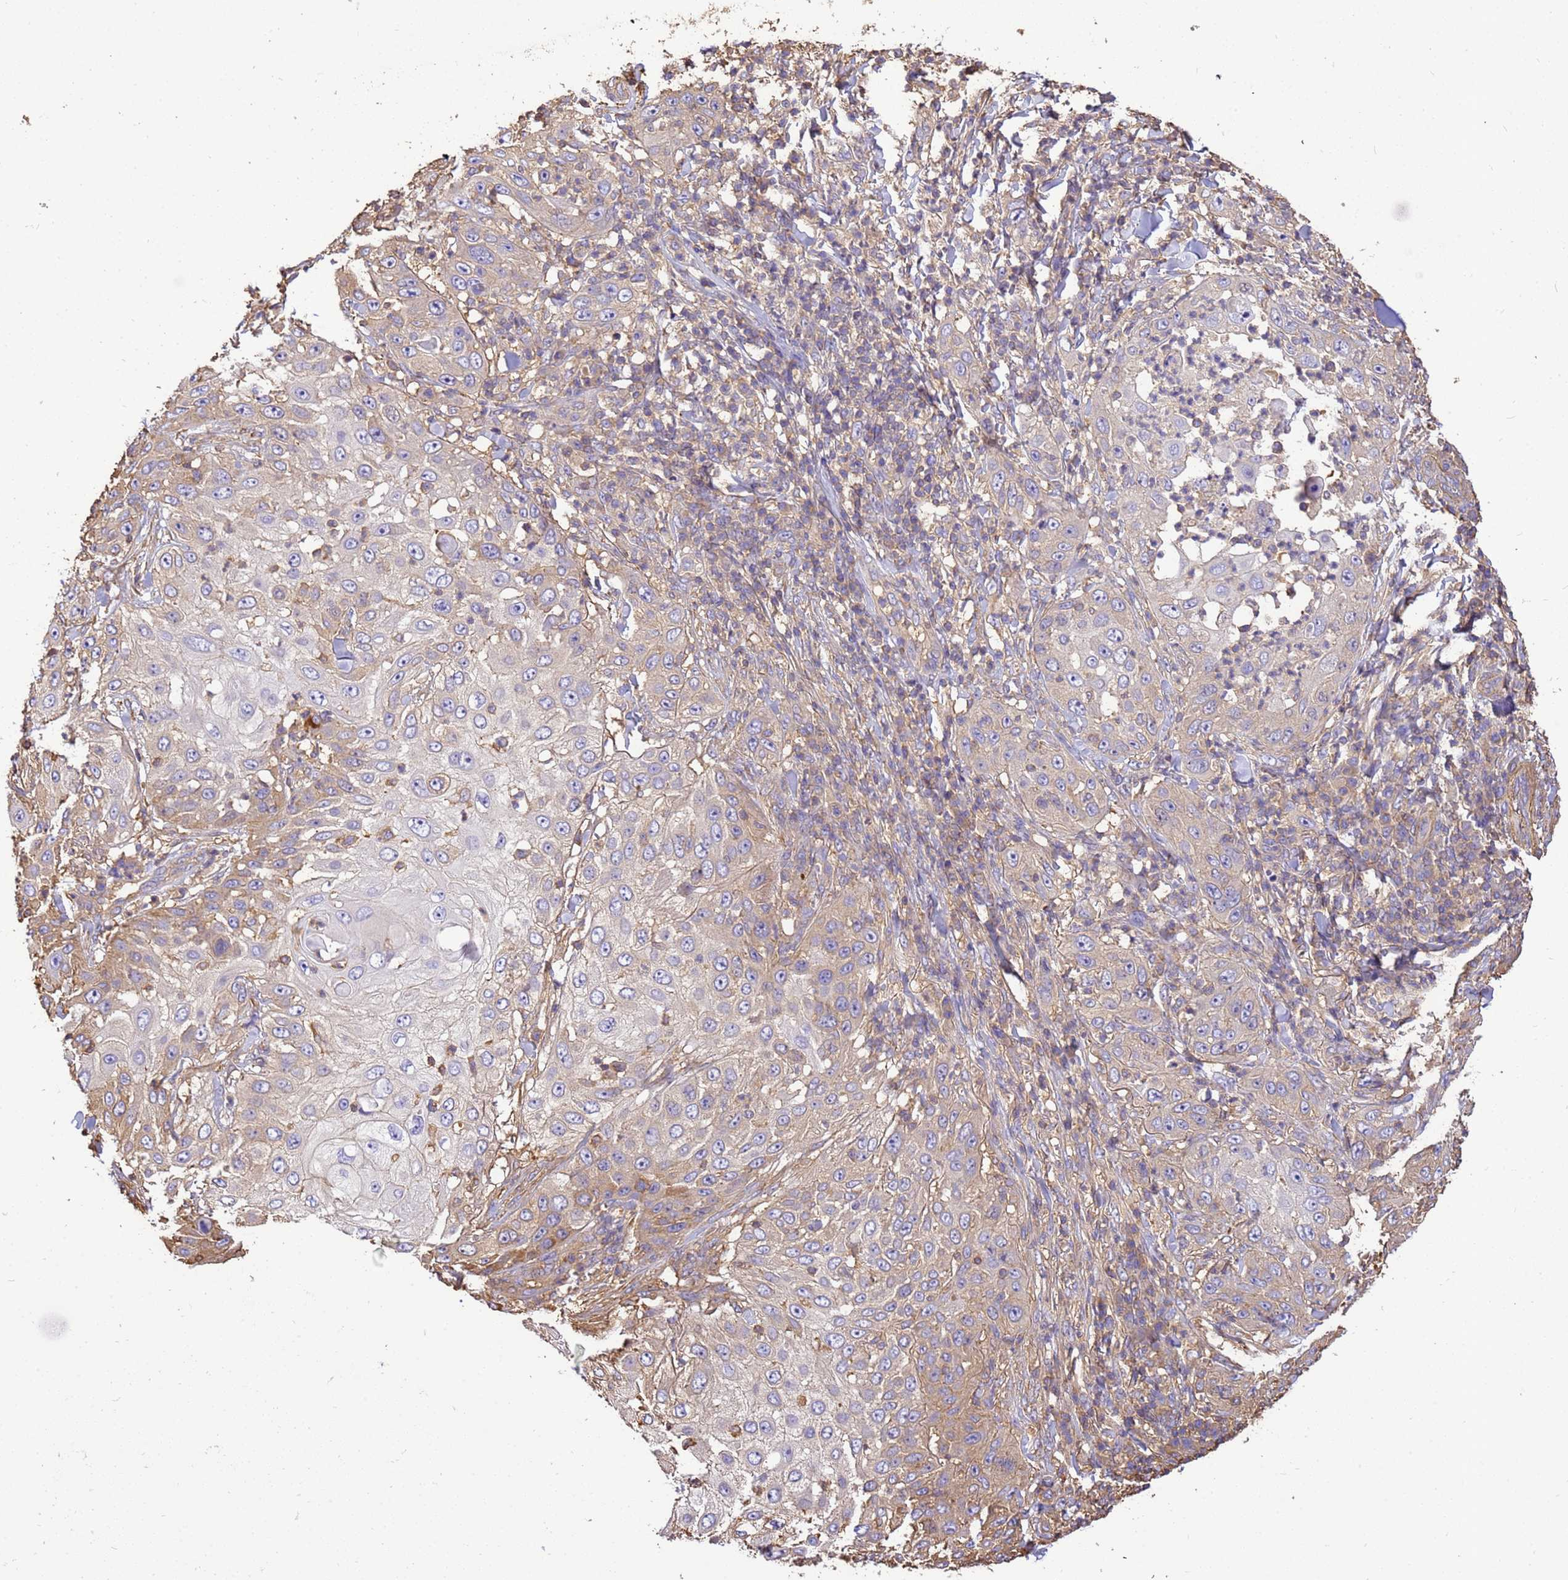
{"staining": {"intensity": "weak", "quantity": "25%-75%", "location": "cytoplasmic/membranous"}, "tissue": "skin cancer", "cell_type": "Tumor cells", "image_type": "cancer", "snomed": [{"axis": "morphology", "description": "Squamous cell carcinoma, NOS"}, {"axis": "topography", "description": "Skin"}], "caption": "Immunohistochemistry (DAB (3,3'-diaminobenzidine)) staining of squamous cell carcinoma (skin) displays weak cytoplasmic/membranous protein expression in approximately 25%-75% of tumor cells.", "gene": "WDR64", "patient": {"sex": "female", "age": 44}}